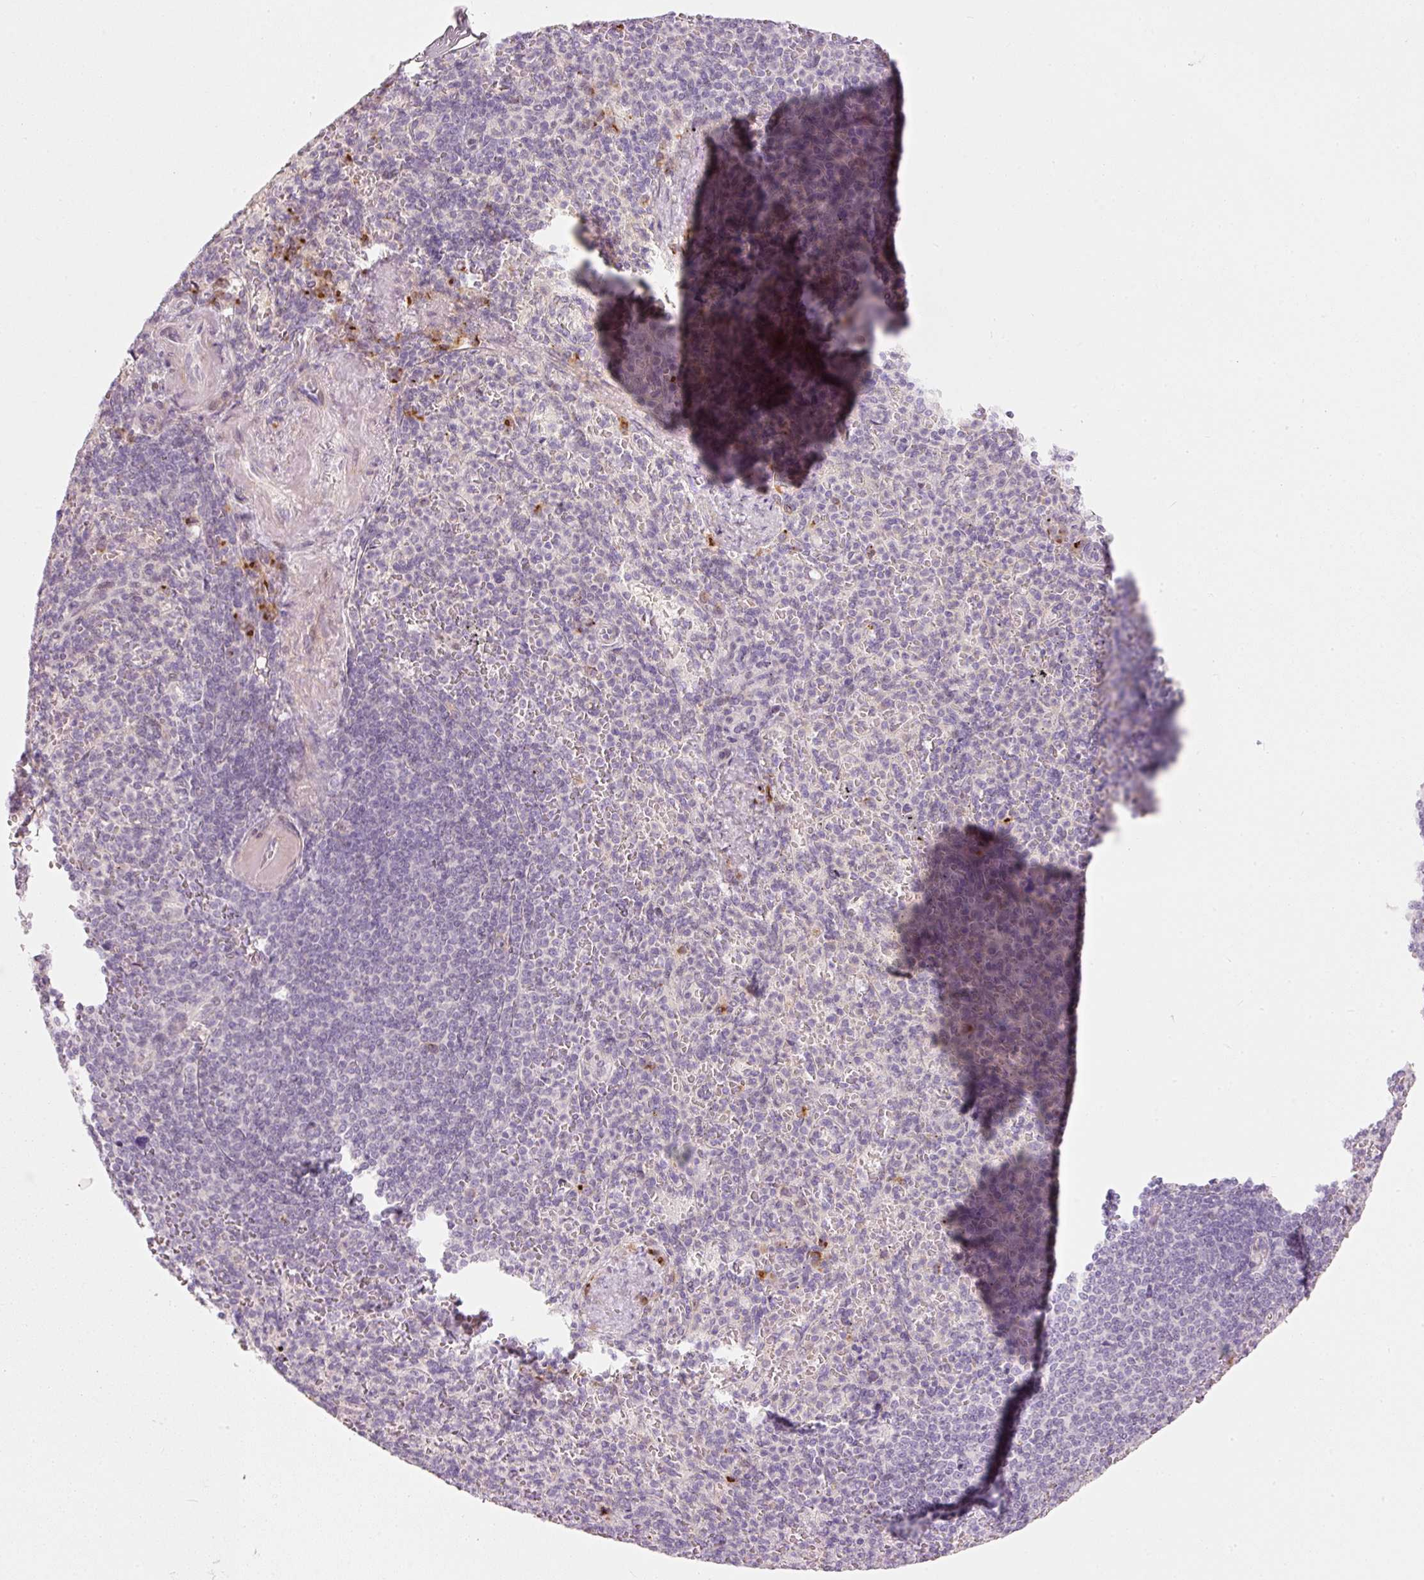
{"staining": {"intensity": "negative", "quantity": "none", "location": "none"}, "tissue": "spleen", "cell_type": "Cells in red pulp", "image_type": "normal", "snomed": [{"axis": "morphology", "description": "Normal tissue, NOS"}, {"axis": "topography", "description": "Spleen"}], "caption": "Micrograph shows no protein expression in cells in red pulp of normal spleen.", "gene": "SLC20A1", "patient": {"sex": "female", "age": 74}}